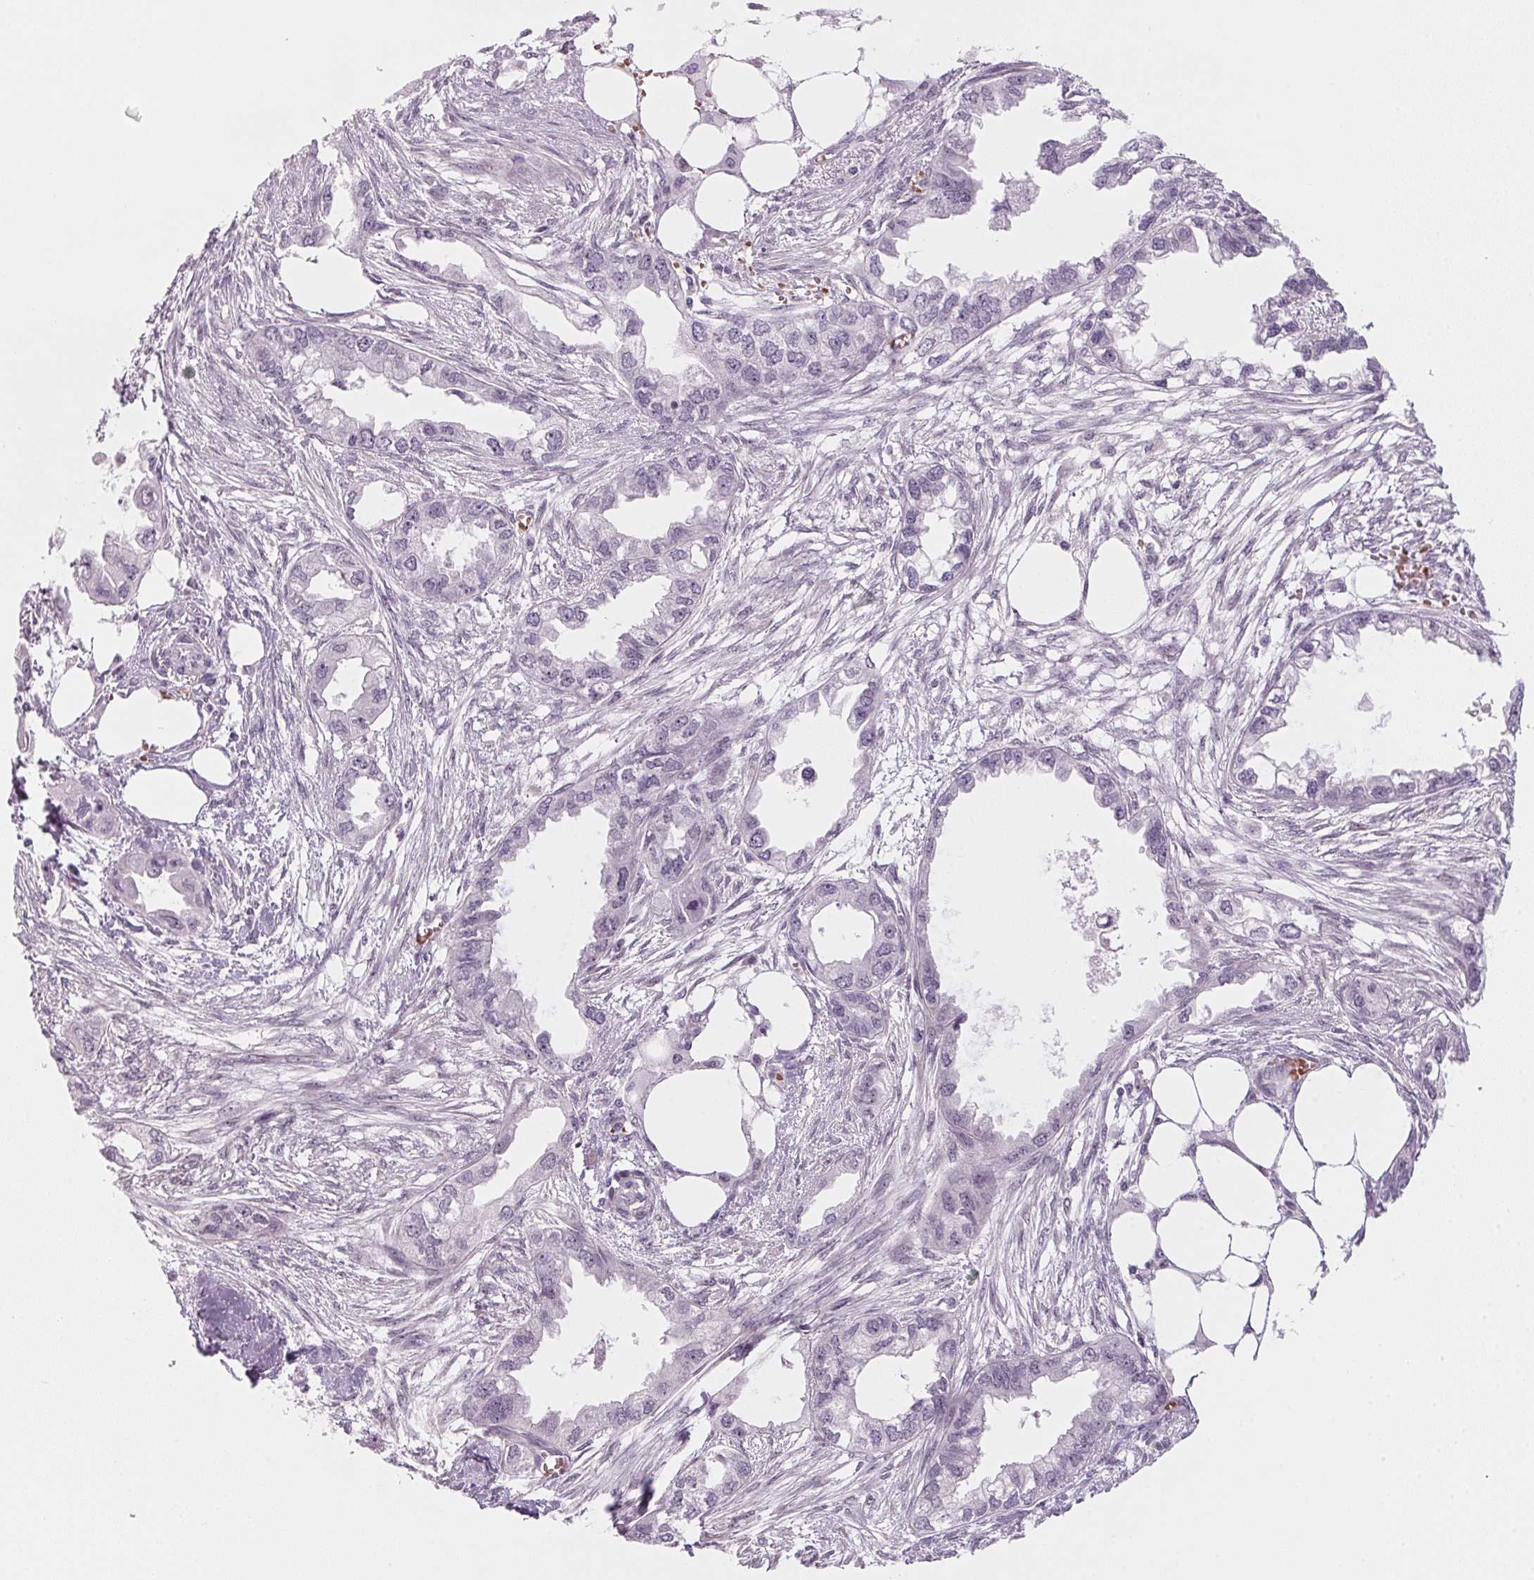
{"staining": {"intensity": "negative", "quantity": "none", "location": "none"}, "tissue": "endometrial cancer", "cell_type": "Tumor cells", "image_type": "cancer", "snomed": [{"axis": "morphology", "description": "Adenocarcinoma, NOS"}, {"axis": "morphology", "description": "Adenocarcinoma, metastatic, NOS"}, {"axis": "topography", "description": "Adipose tissue"}, {"axis": "topography", "description": "Endometrium"}], "caption": "An image of human endometrial cancer is negative for staining in tumor cells. (DAB IHC with hematoxylin counter stain).", "gene": "DNTTIP2", "patient": {"sex": "female", "age": 67}}